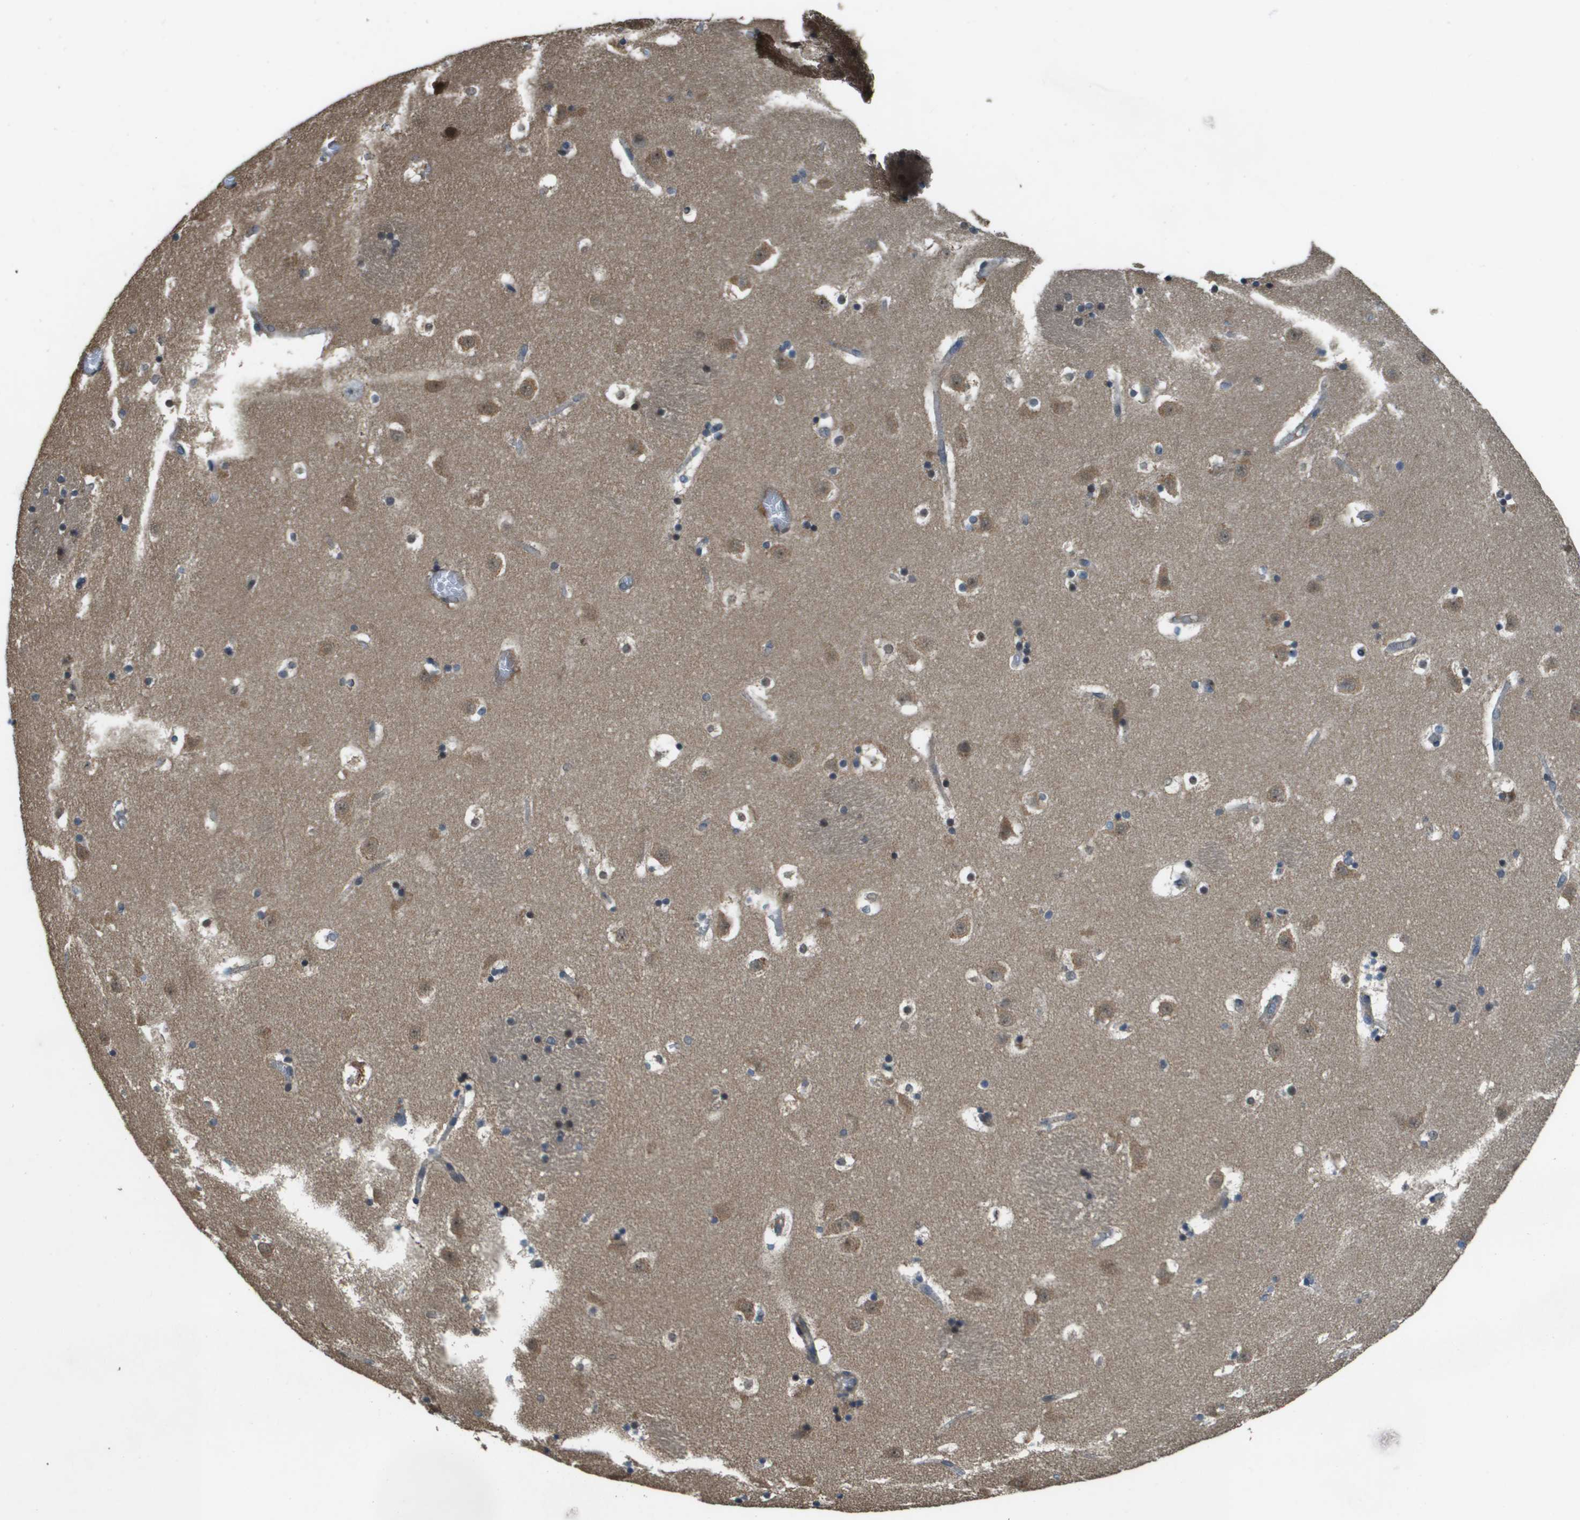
{"staining": {"intensity": "weak", "quantity": "<25%", "location": "cytoplasmic/membranous"}, "tissue": "caudate", "cell_type": "Glial cells", "image_type": "normal", "snomed": [{"axis": "morphology", "description": "Normal tissue, NOS"}, {"axis": "topography", "description": "Lateral ventricle wall"}], "caption": "Immunohistochemistry micrograph of normal caudate: caudate stained with DAB reveals no significant protein expression in glial cells. (DAB (3,3'-diaminobenzidine) immunohistochemistry (IHC), high magnification).", "gene": "CDKN2C", "patient": {"sex": "male", "age": 45}}